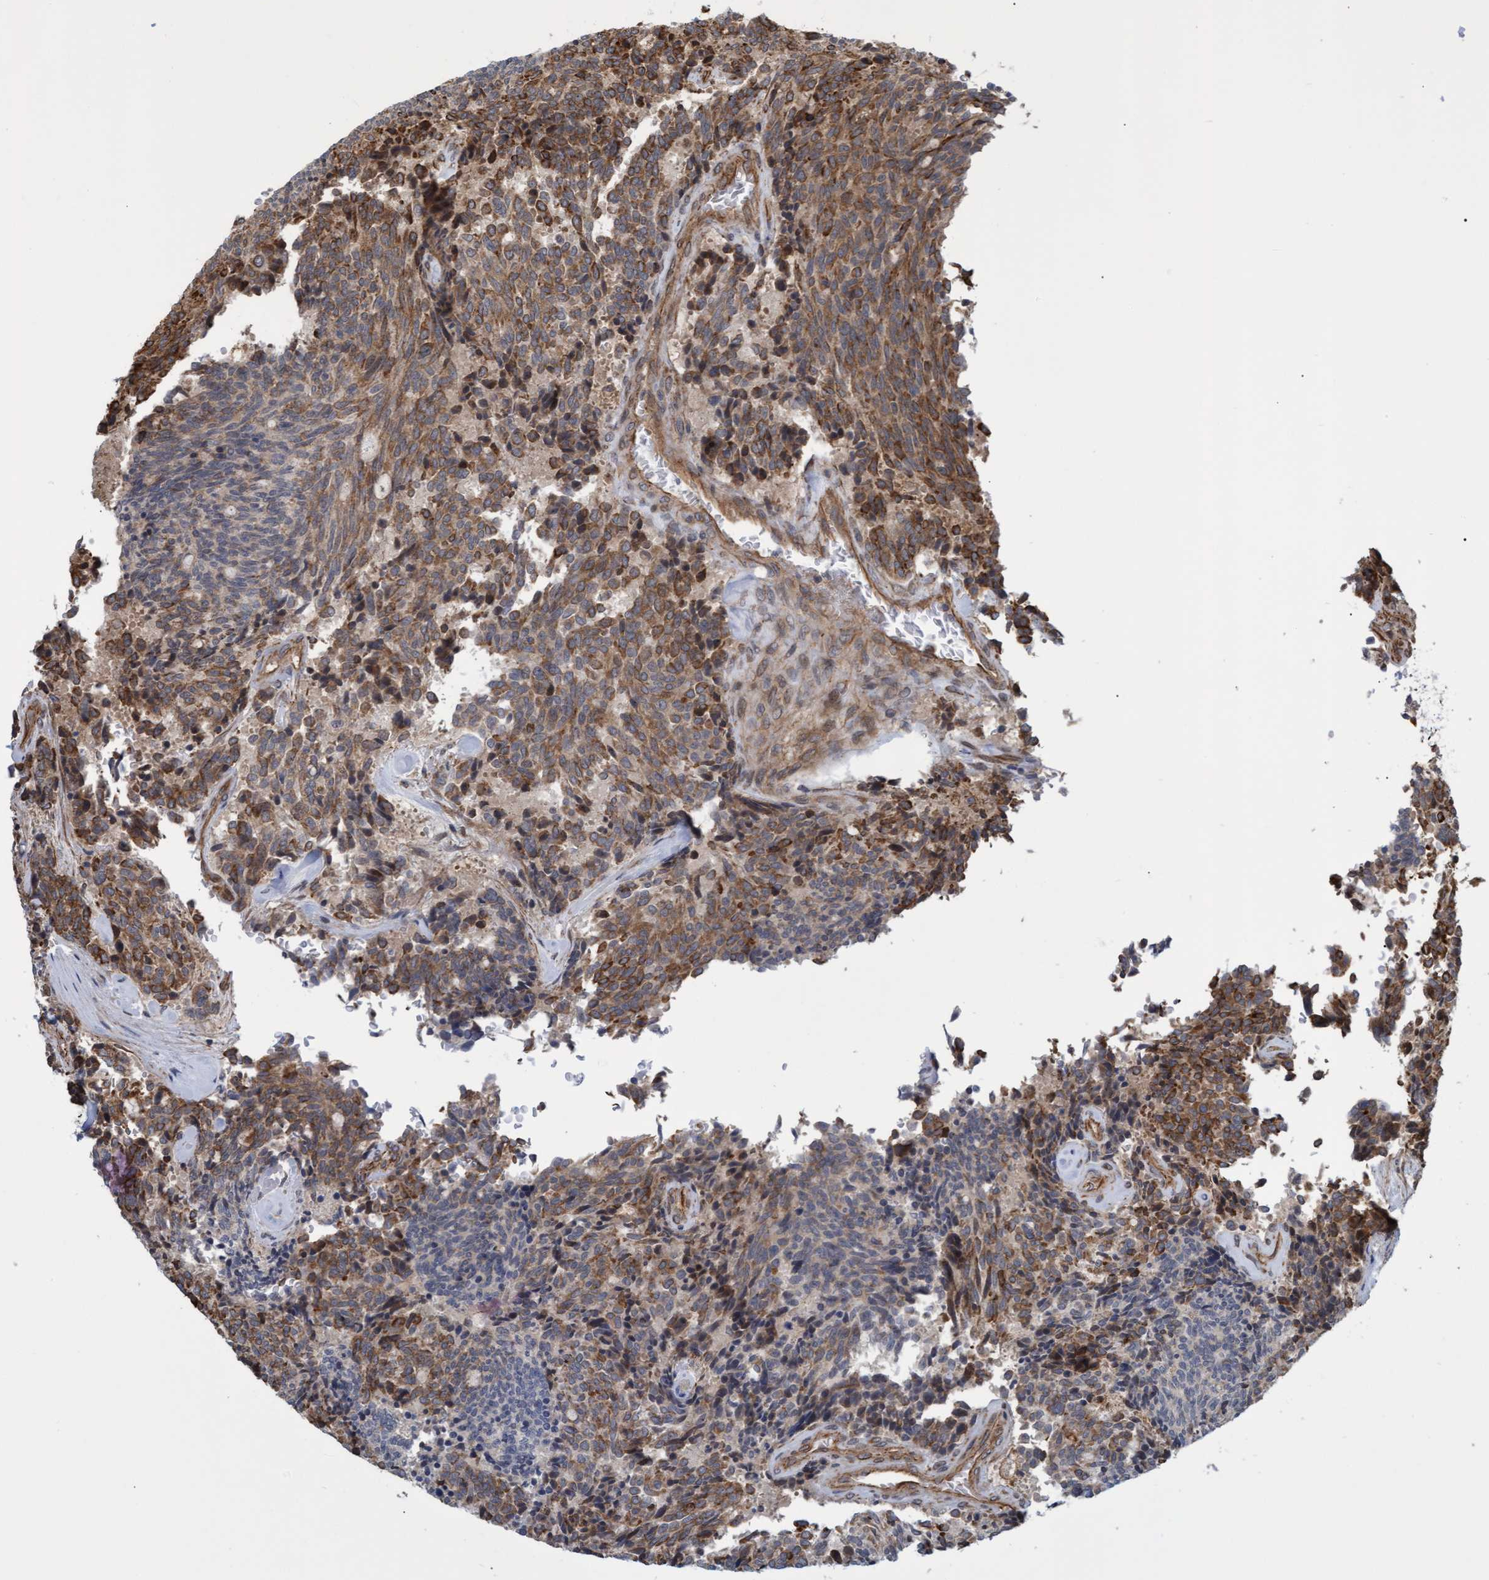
{"staining": {"intensity": "moderate", "quantity": ">75%", "location": "cytoplasmic/membranous"}, "tissue": "carcinoid", "cell_type": "Tumor cells", "image_type": "cancer", "snomed": [{"axis": "morphology", "description": "Carcinoid, malignant, NOS"}, {"axis": "topography", "description": "Pancreas"}], "caption": "This histopathology image reveals immunohistochemistry staining of carcinoid (malignant), with medium moderate cytoplasmic/membranous staining in about >75% of tumor cells.", "gene": "TNFRSF10B", "patient": {"sex": "female", "age": 54}}